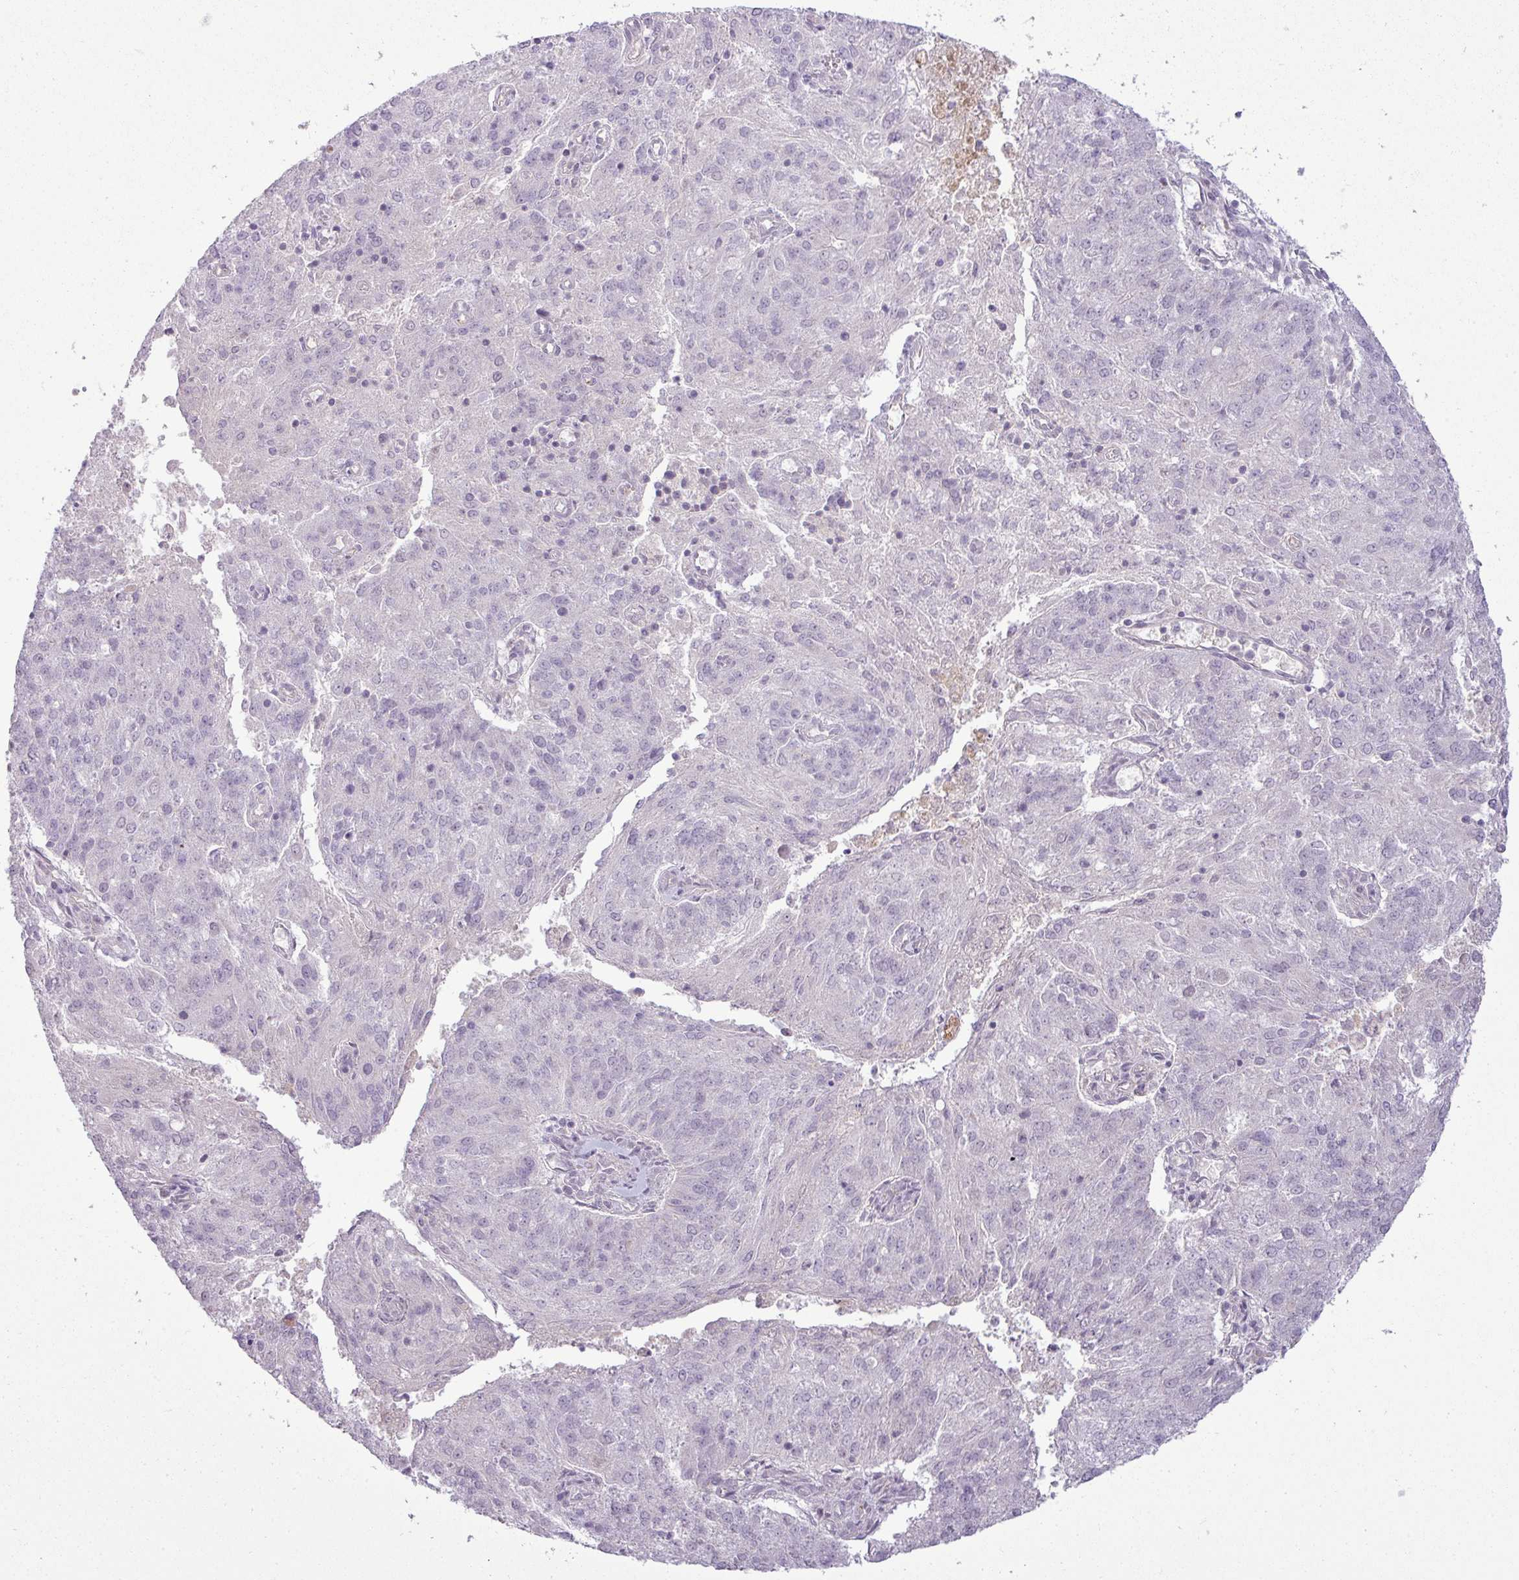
{"staining": {"intensity": "negative", "quantity": "none", "location": "none"}, "tissue": "endometrial cancer", "cell_type": "Tumor cells", "image_type": "cancer", "snomed": [{"axis": "morphology", "description": "Adenocarcinoma, NOS"}, {"axis": "topography", "description": "Endometrium"}], "caption": "Histopathology image shows no protein expression in tumor cells of endometrial cancer tissue.", "gene": "APOM", "patient": {"sex": "female", "age": 82}}